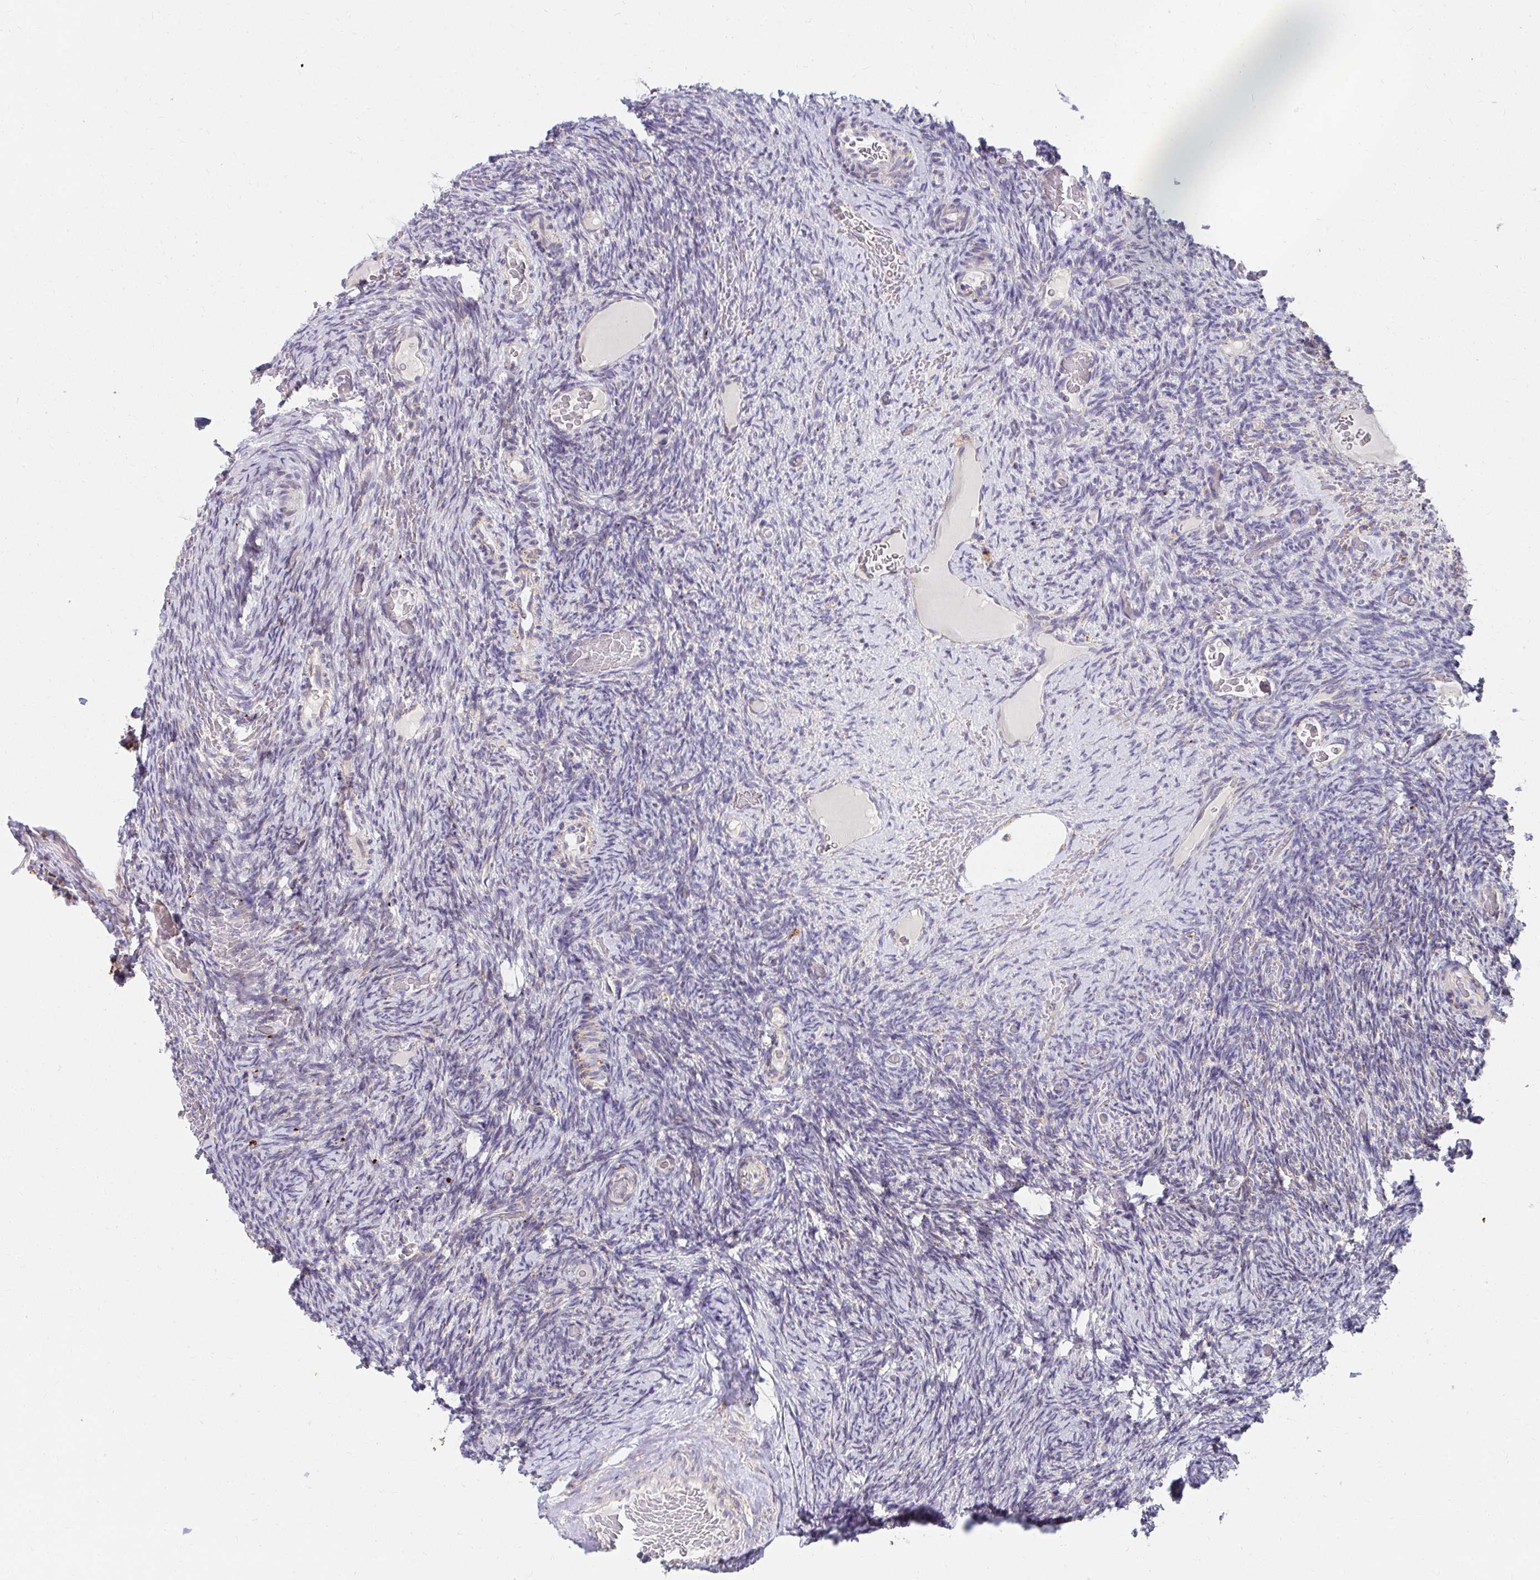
{"staining": {"intensity": "negative", "quantity": "none", "location": "none"}, "tissue": "ovary", "cell_type": "Ovarian stroma cells", "image_type": "normal", "snomed": [{"axis": "morphology", "description": "Normal tissue, NOS"}, {"axis": "topography", "description": "Ovary"}], "caption": "Ovary stained for a protein using immunohistochemistry shows no positivity ovarian stroma cells.", "gene": "EXOC5", "patient": {"sex": "female", "age": 34}}